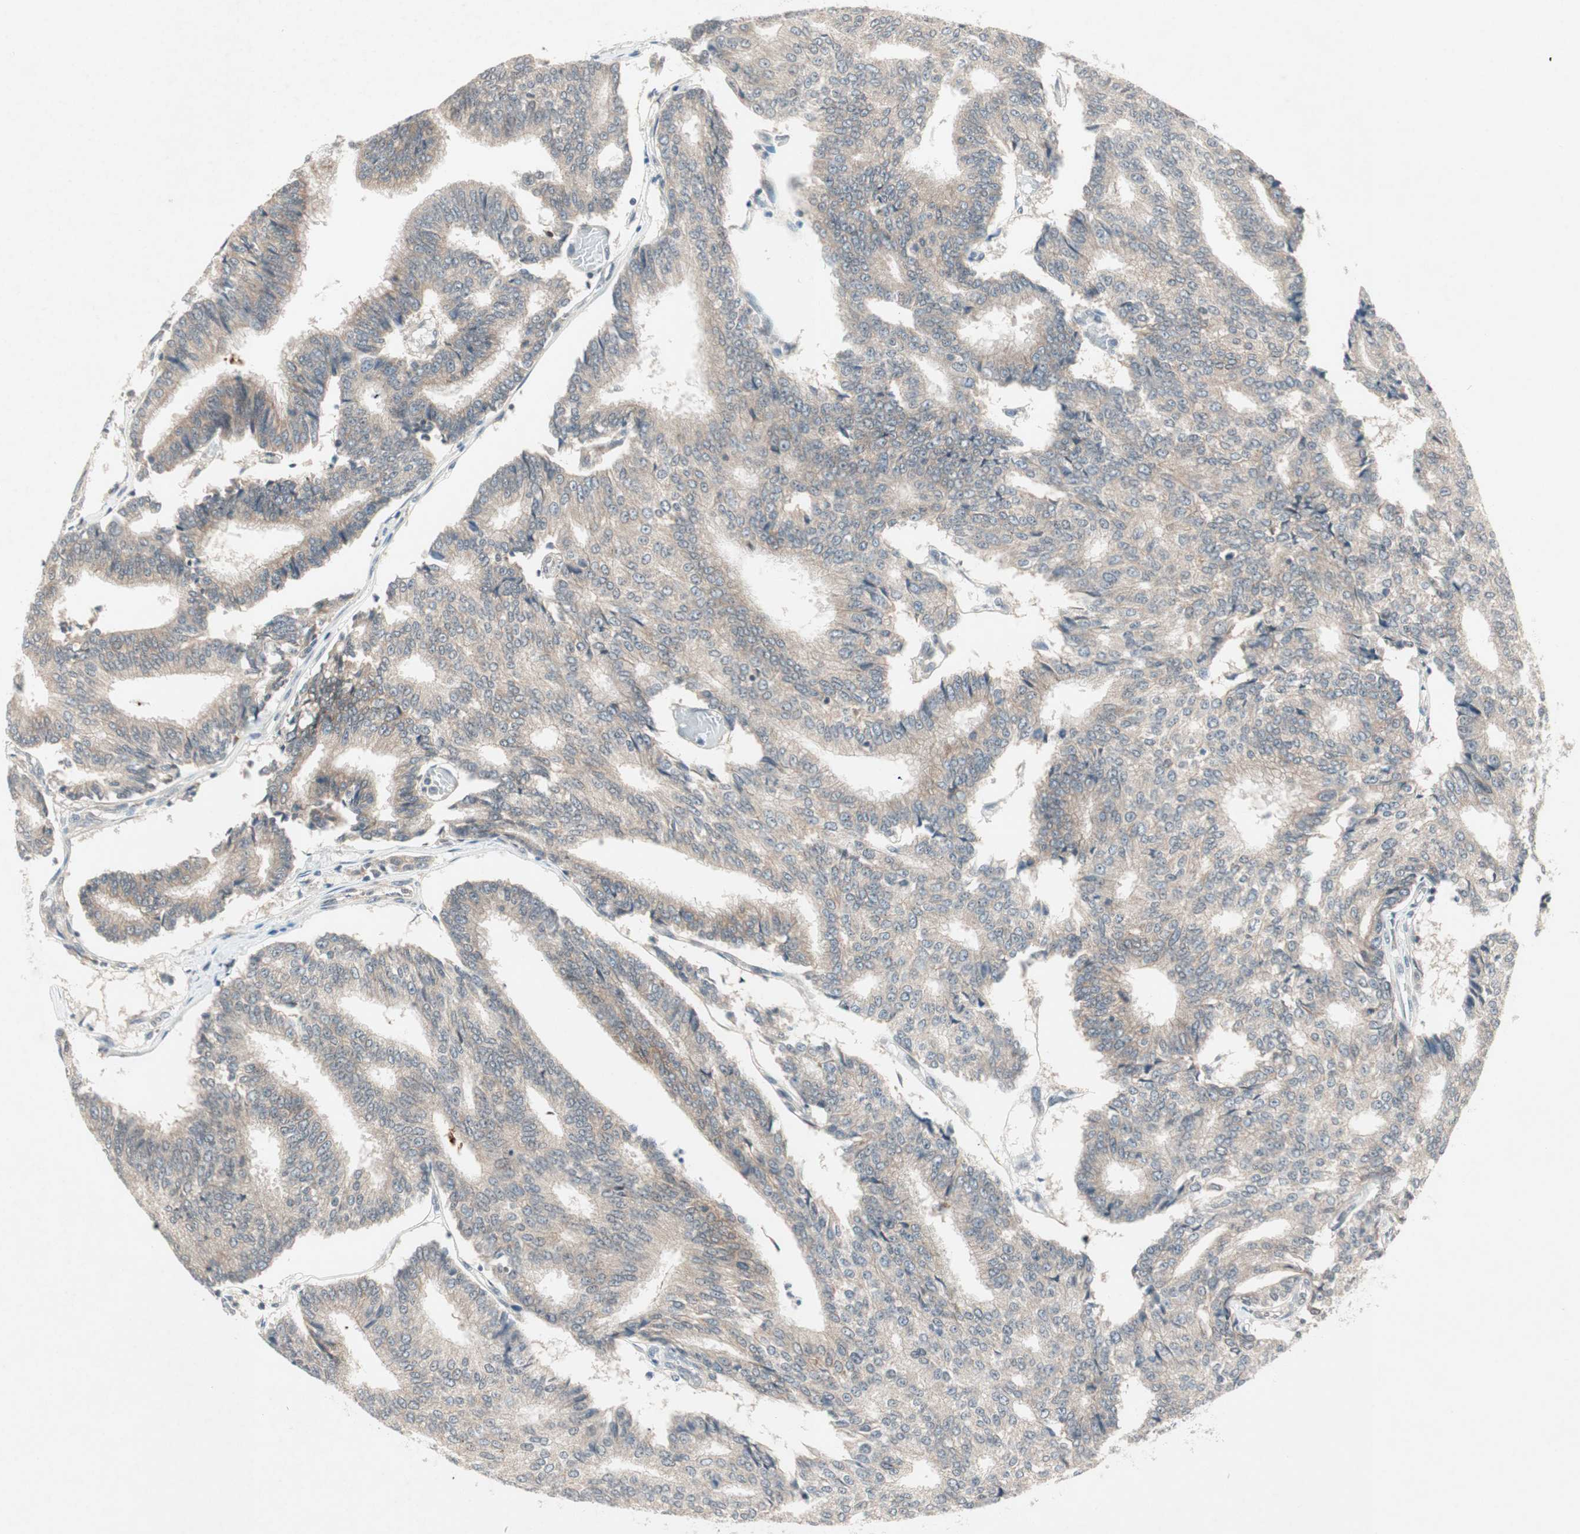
{"staining": {"intensity": "weak", "quantity": ">75%", "location": "cytoplasmic/membranous"}, "tissue": "prostate cancer", "cell_type": "Tumor cells", "image_type": "cancer", "snomed": [{"axis": "morphology", "description": "Adenocarcinoma, High grade"}, {"axis": "topography", "description": "Prostate"}], "caption": "This histopathology image reveals immunohistochemistry (IHC) staining of high-grade adenocarcinoma (prostate), with low weak cytoplasmic/membranous staining in about >75% of tumor cells.", "gene": "PGBD1", "patient": {"sex": "male", "age": 55}}